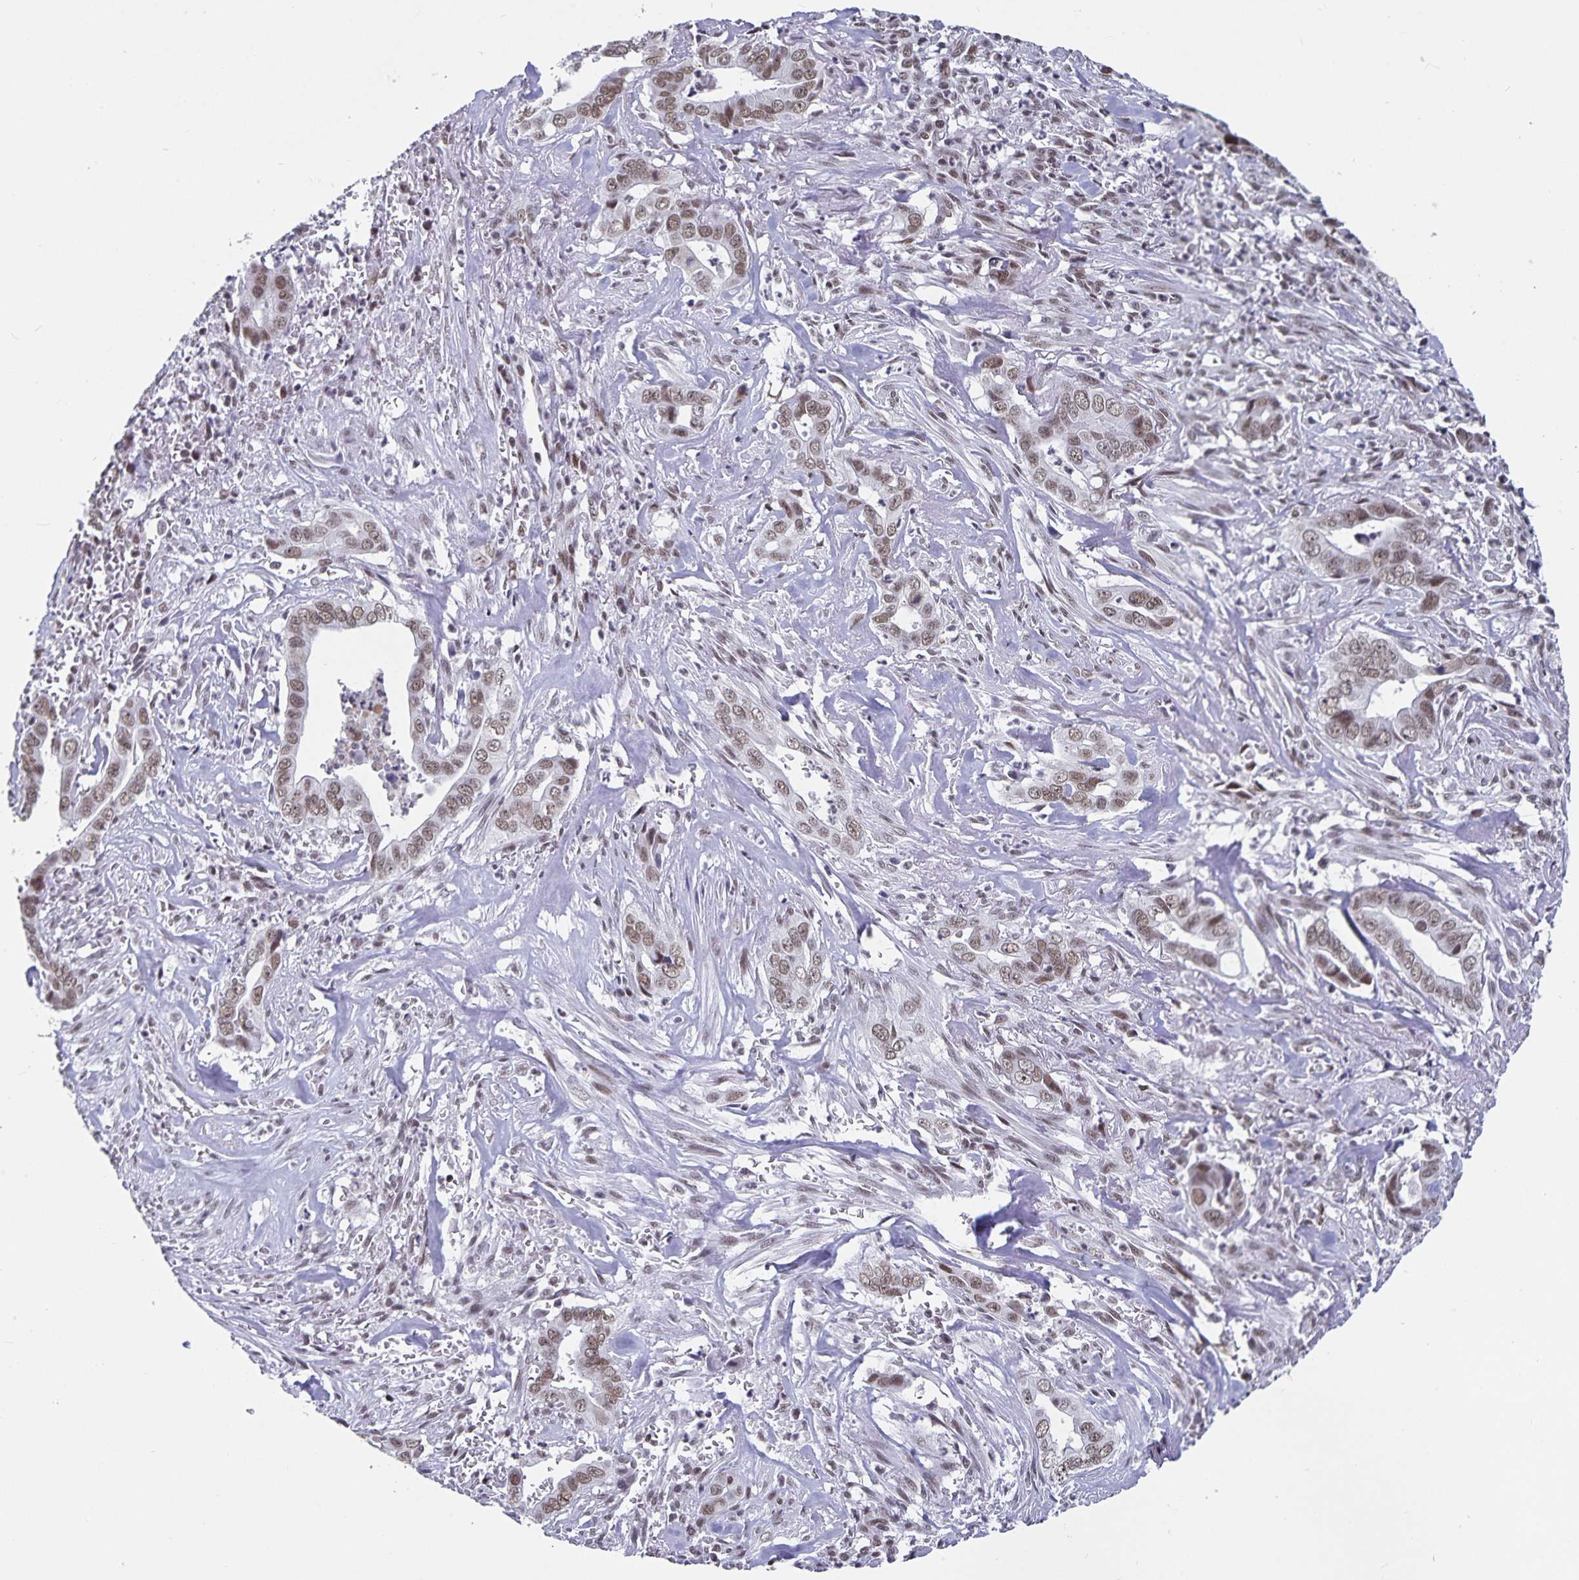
{"staining": {"intensity": "moderate", "quantity": ">75%", "location": "nuclear"}, "tissue": "liver cancer", "cell_type": "Tumor cells", "image_type": "cancer", "snomed": [{"axis": "morphology", "description": "Cholangiocarcinoma"}, {"axis": "topography", "description": "Liver"}], "caption": "Immunohistochemical staining of human liver cancer exhibits moderate nuclear protein positivity in about >75% of tumor cells.", "gene": "PBX2", "patient": {"sex": "female", "age": 79}}